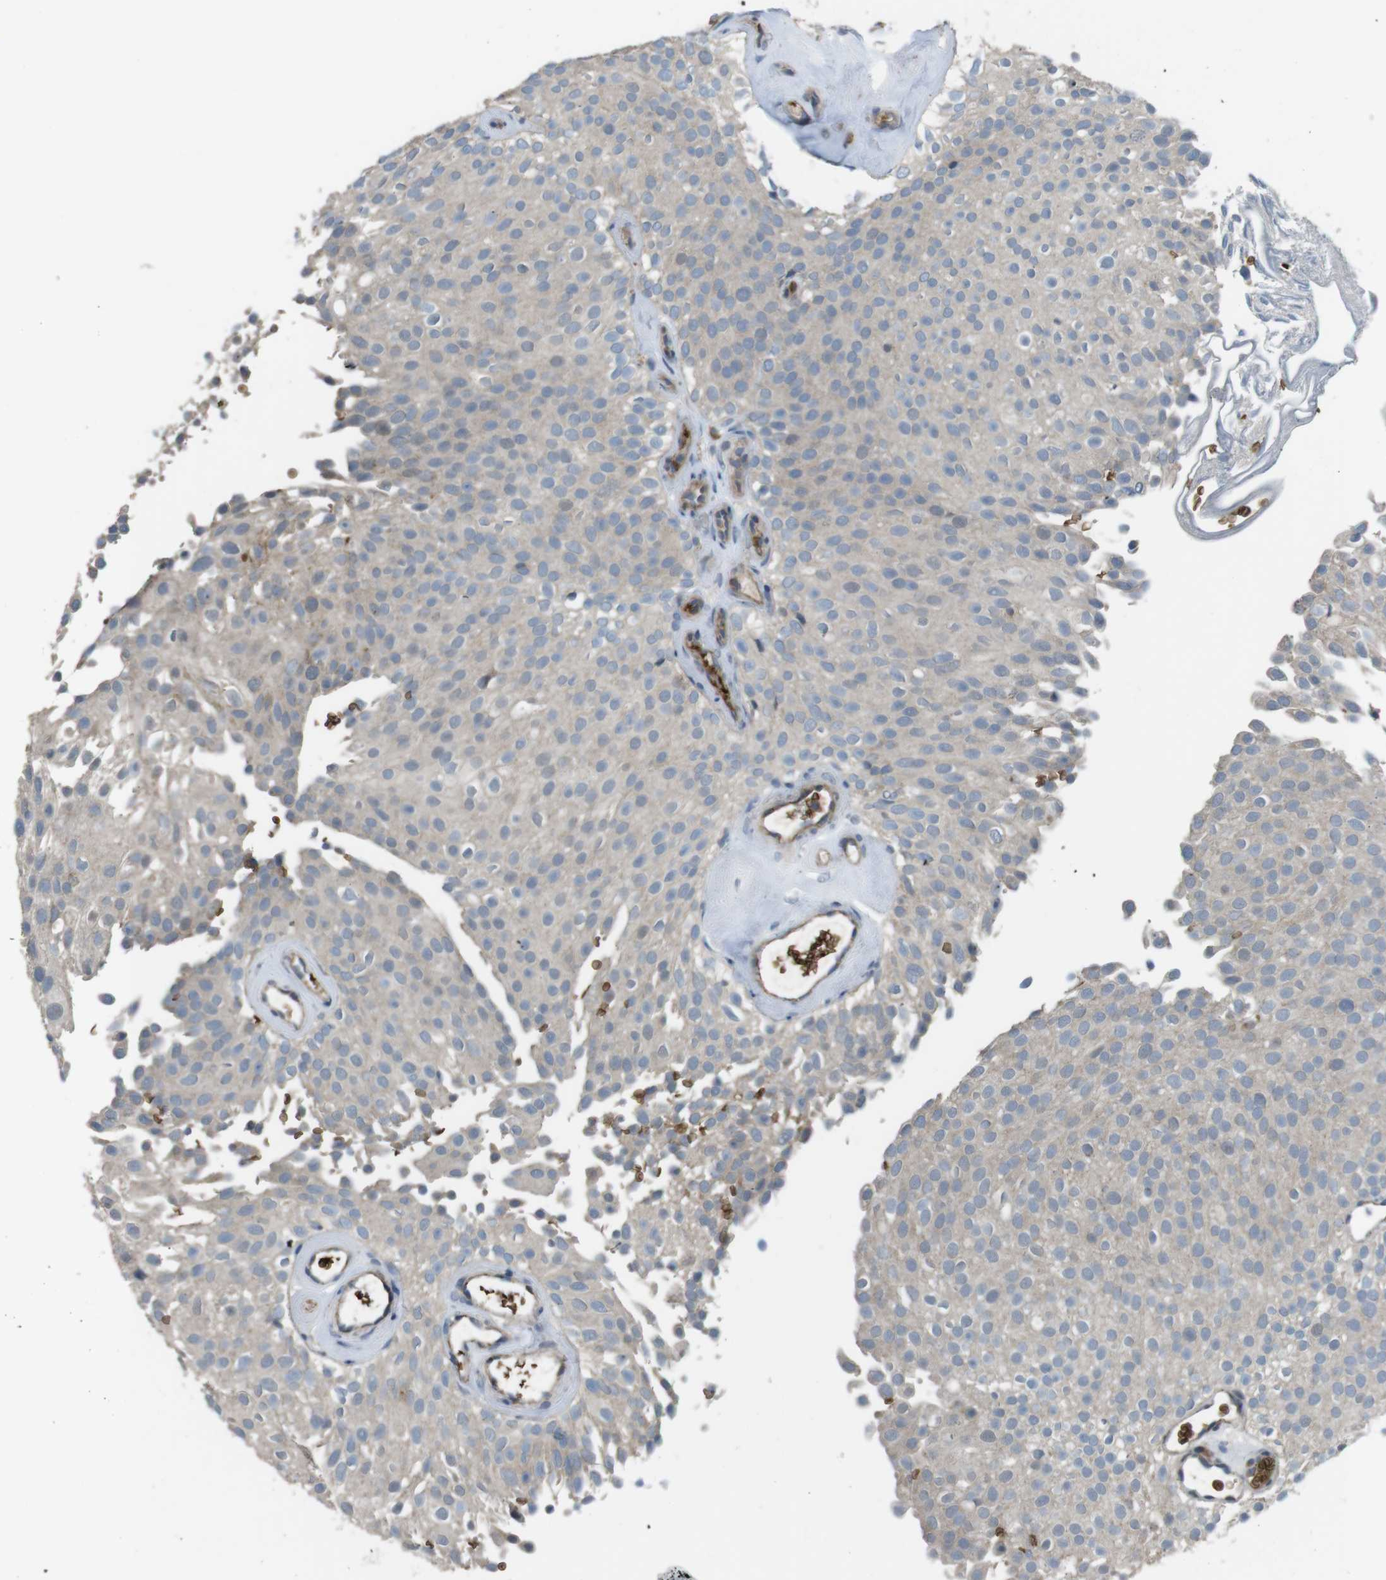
{"staining": {"intensity": "weak", "quantity": ">75%", "location": "cytoplasmic/membranous"}, "tissue": "urothelial cancer", "cell_type": "Tumor cells", "image_type": "cancer", "snomed": [{"axis": "morphology", "description": "Urothelial carcinoma, Low grade"}, {"axis": "topography", "description": "Urinary bladder"}], "caption": "Protein positivity by immunohistochemistry (IHC) reveals weak cytoplasmic/membranous positivity in about >75% of tumor cells in urothelial cancer.", "gene": "GYPA", "patient": {"sex": "male", "age": 78}}